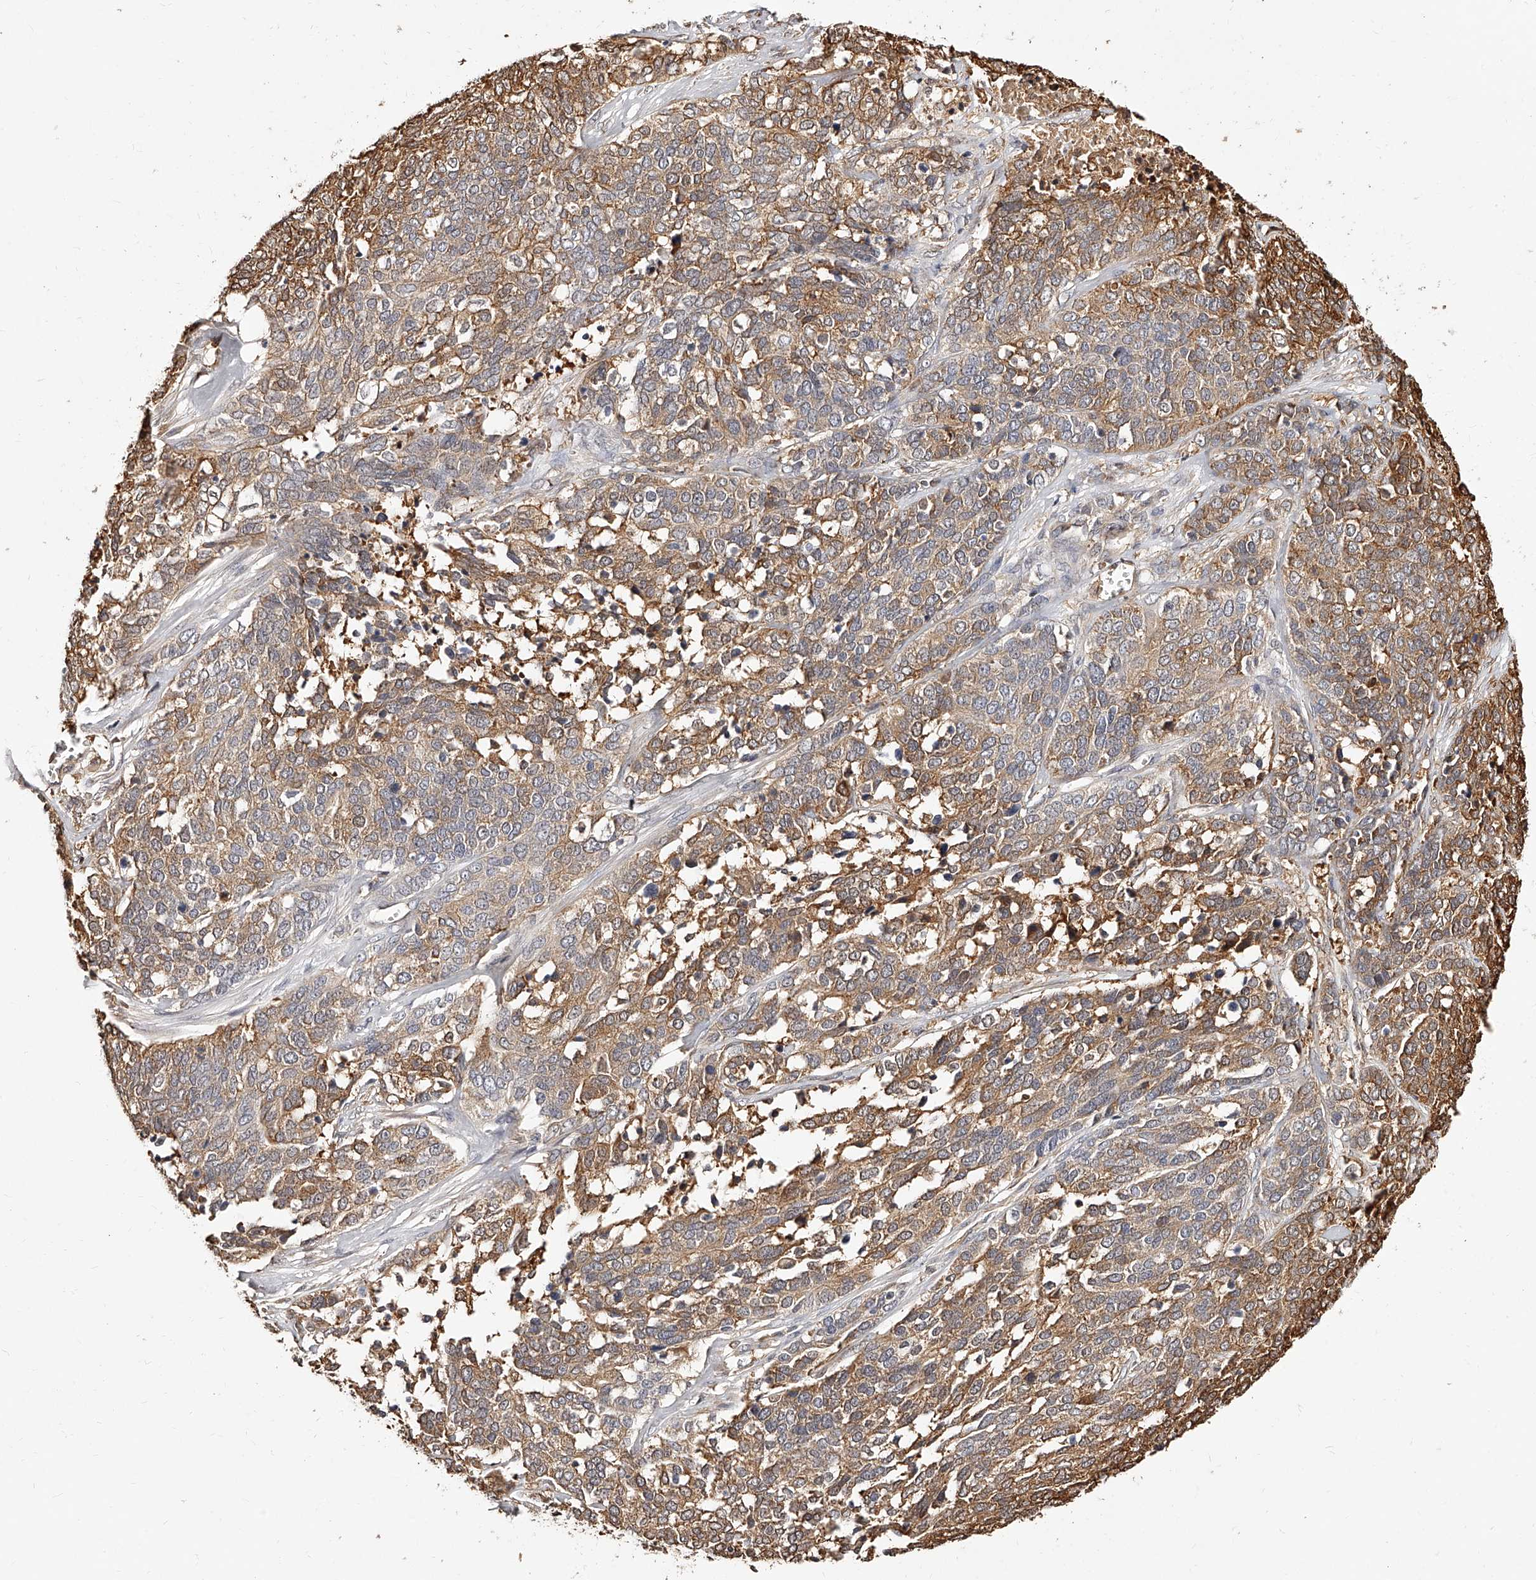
{"staining": {"intensity": "moderate", "quantity": ">75%", "location": "cytoplasmic/membranous"}, "tissue": "ovarian cancer", "cell_type": "Tumor cells", "image_type": "cancer", "snomed": [{"axis": "morphology", "description": "Cystadenocarcinoma, serous, NOS"}, {"axis": "topography", "description": "Ovary"}], "caption": "Tumor cells reveal moderate cytoplasmic/membranous expression in about >75% of cells in ovarian serous cystadenocarcinoma.", "gene": "ZNF582", "patient": {"sex": "female", "age": 44}}